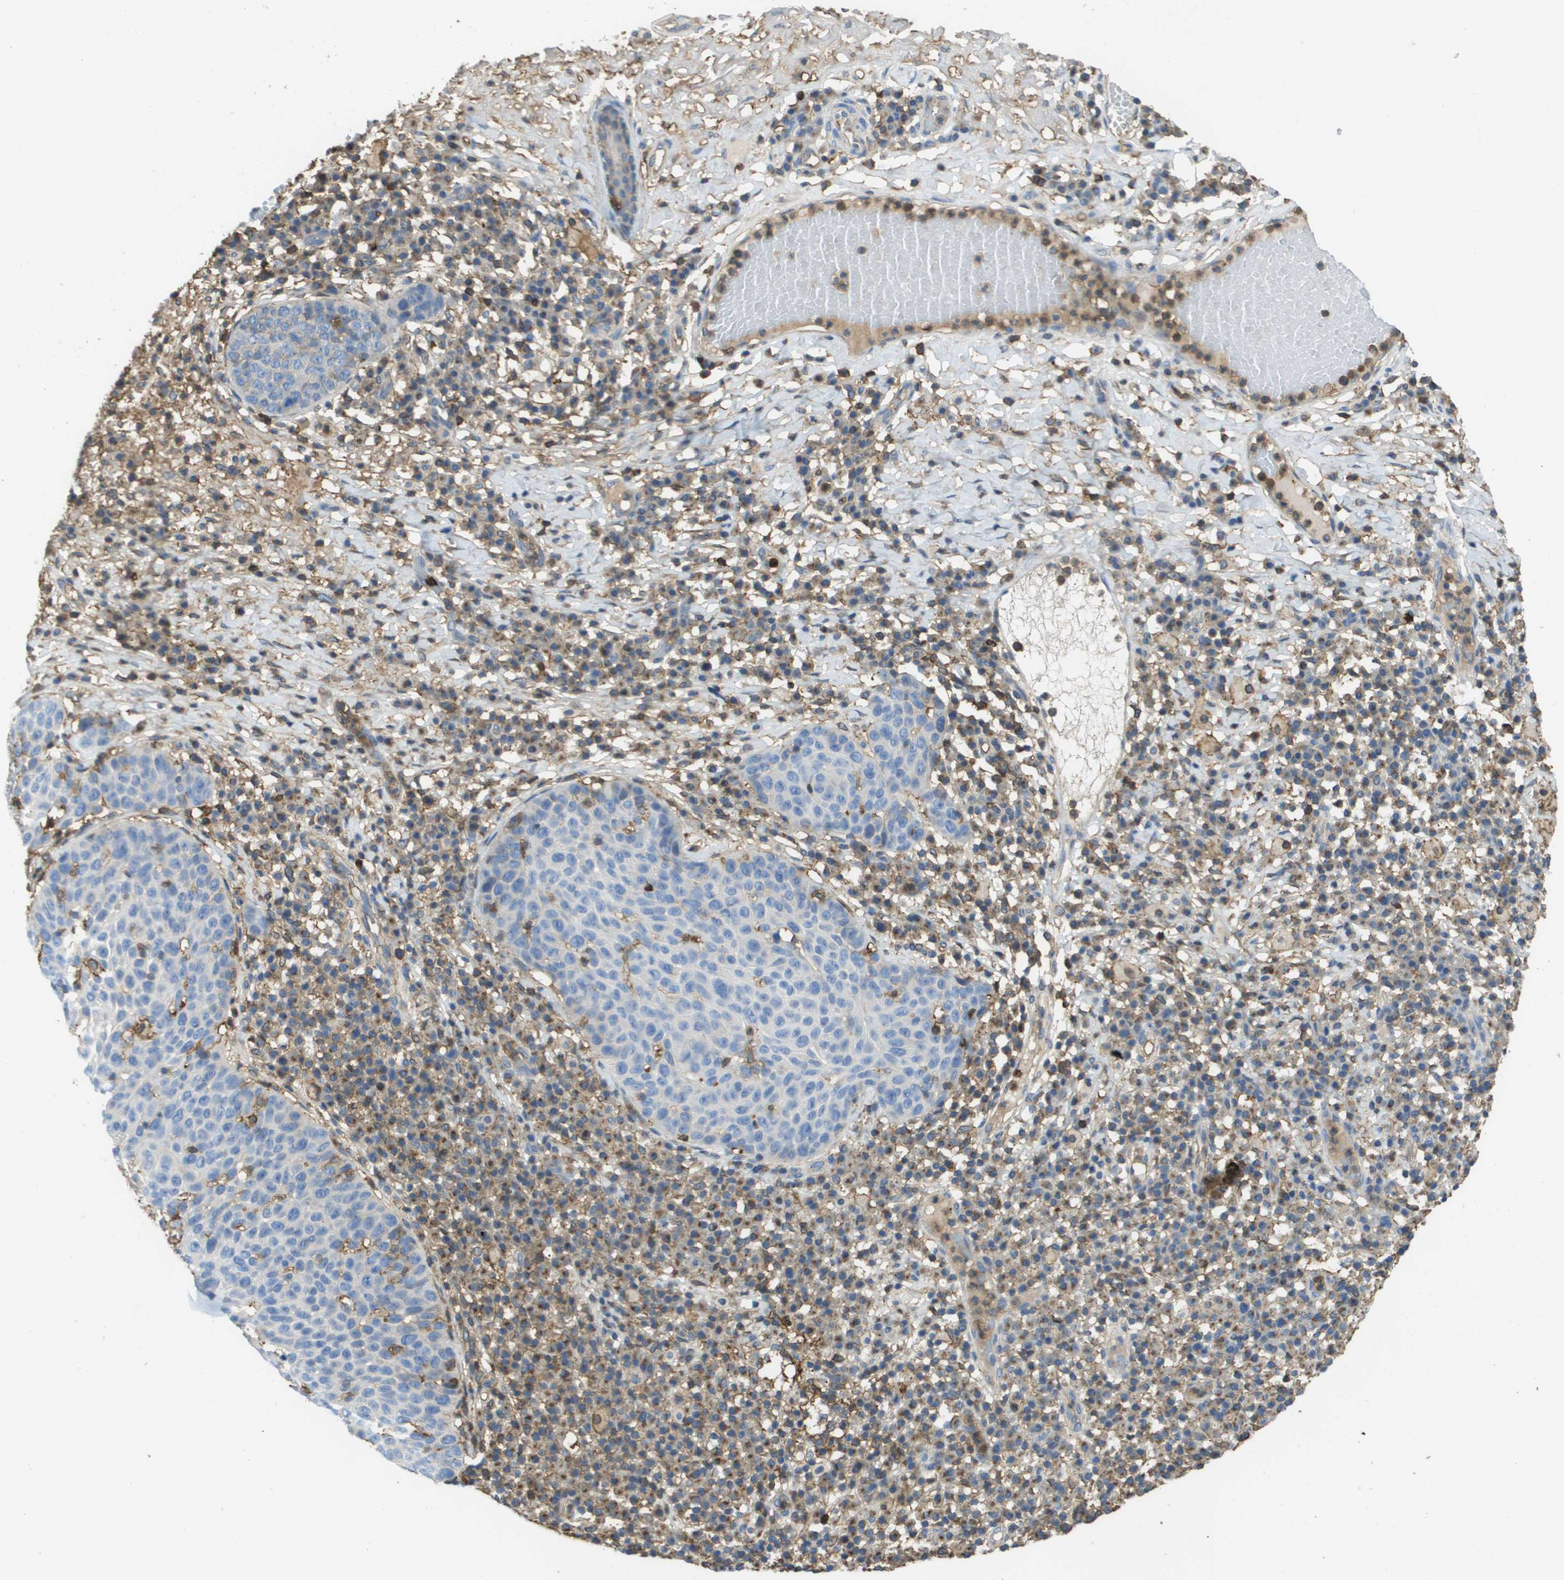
{"staining": {"intensity": "negative", "quantity": "none", "location": "none"}, "tissue": "skin cancer", "cell_type": "Tumor cells", "image_type": "cancer", "snomed": [{"axis": "morphology", "description": "Squamous cell carcinoma in situ, NOS"}, {"axis": "morphology", "description": "Squamous cell carcinoma, NOS"}, {"axis": "topography", "description": "Skin"}], "caption": "DAB immunohistochemical staining of human squamous cell carcinoma in situ (skin) demonstrates no significant expression in tumor cells. (DAB (3,3'-diaminobenzidine) IHC, high magnification).", "gene": "PASK", "patient": {"sex": "male", "age": 93}}